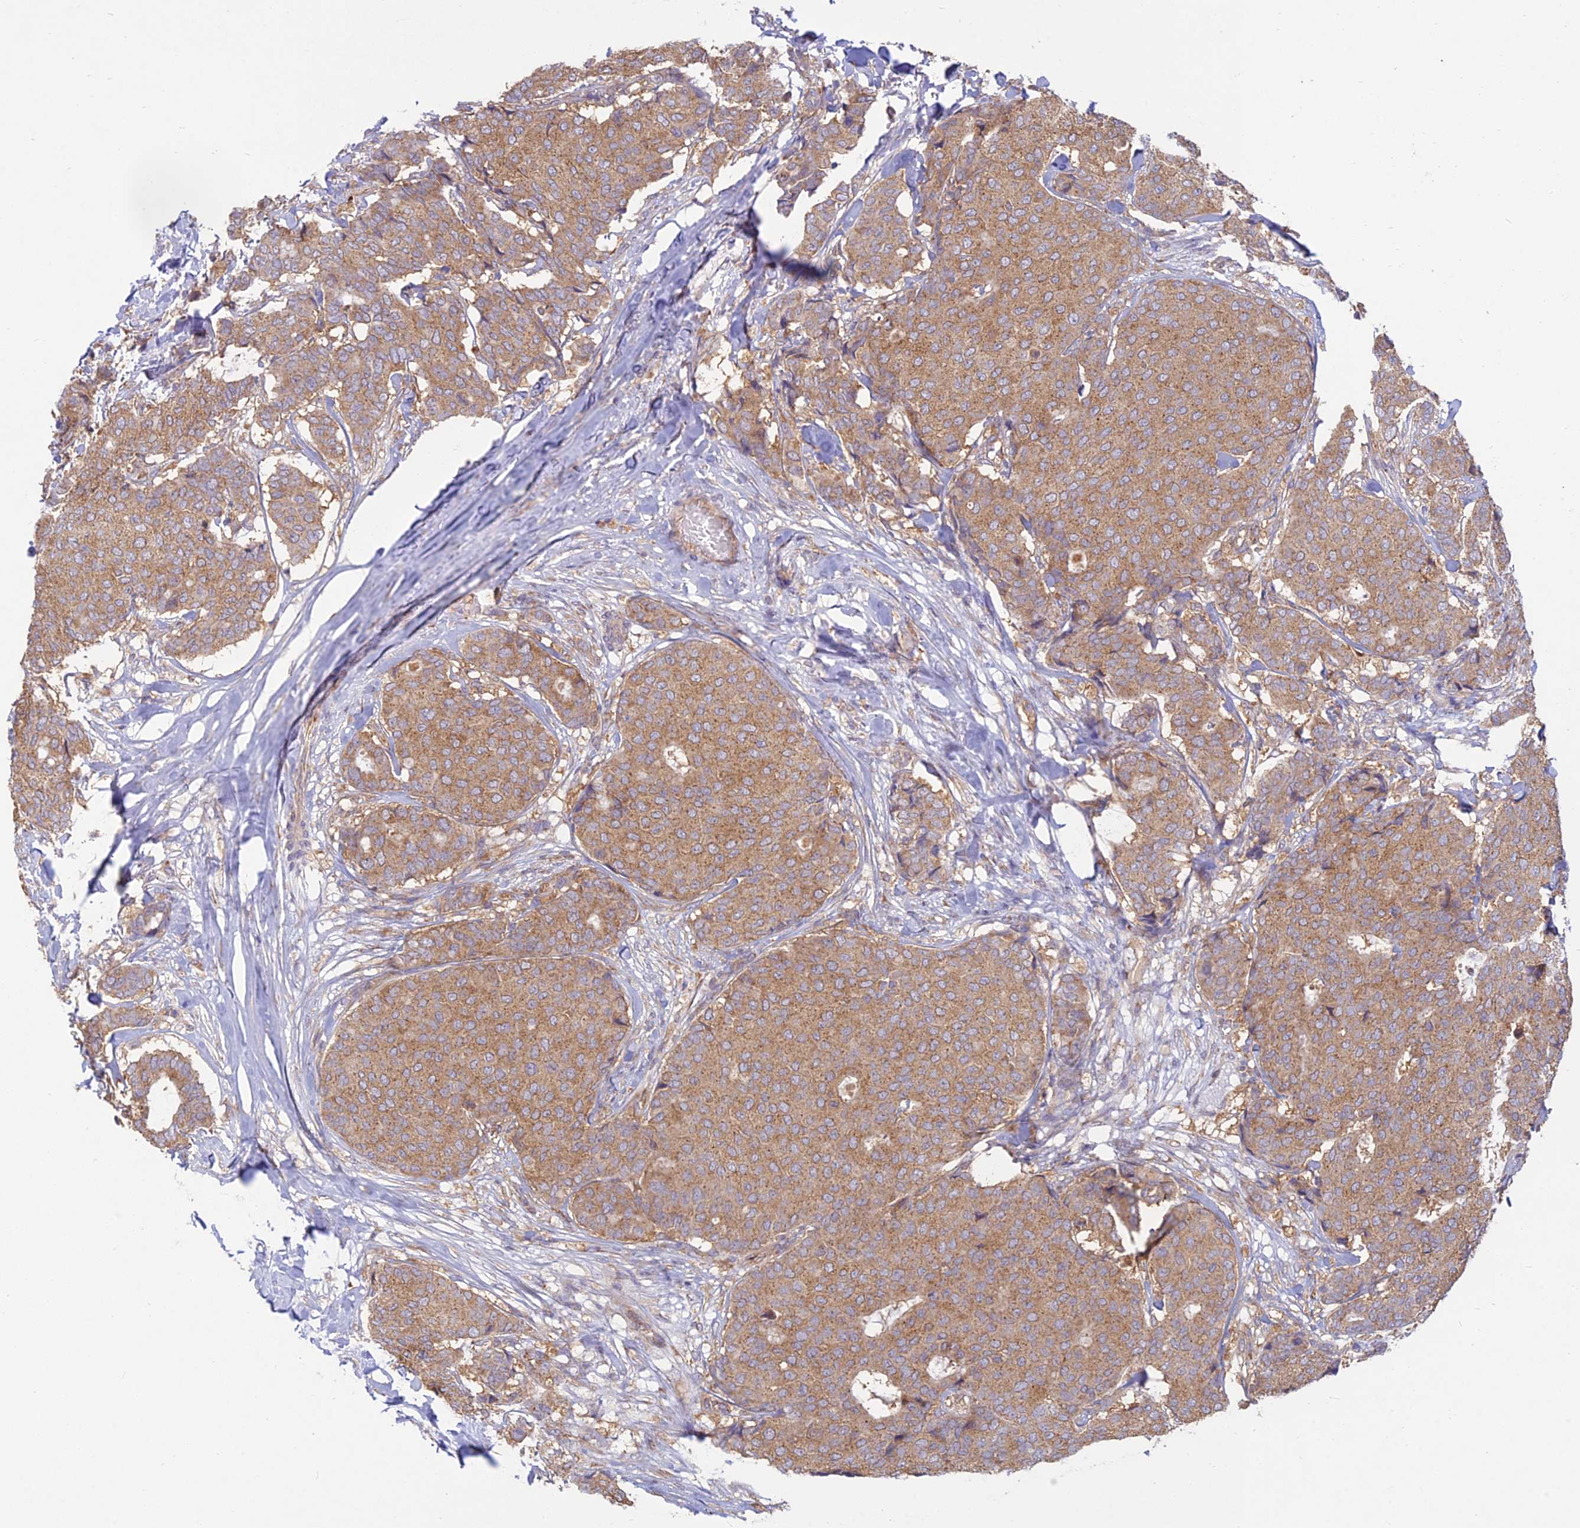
{"staining": {"intensity": "moderate", "quantity": ">75%", "location": "cytoplasmic/membranous"}, "tissue": "breast cancer", "cell_type": "Tumor cells", "image_type": "cancer", "snomed": [{"axis": "morphology", "description": "Duct carcinoma"}, {"axis": "topography", "description": "Breast"}], "caption": "A brown stain highlights moderate cytoplasmic/membranous expression of a protein in human invasive ductal carcinoma (breast) tumor cells.", "gene": "NXNL2", "patient": {"sex": "female", "age": 75}}